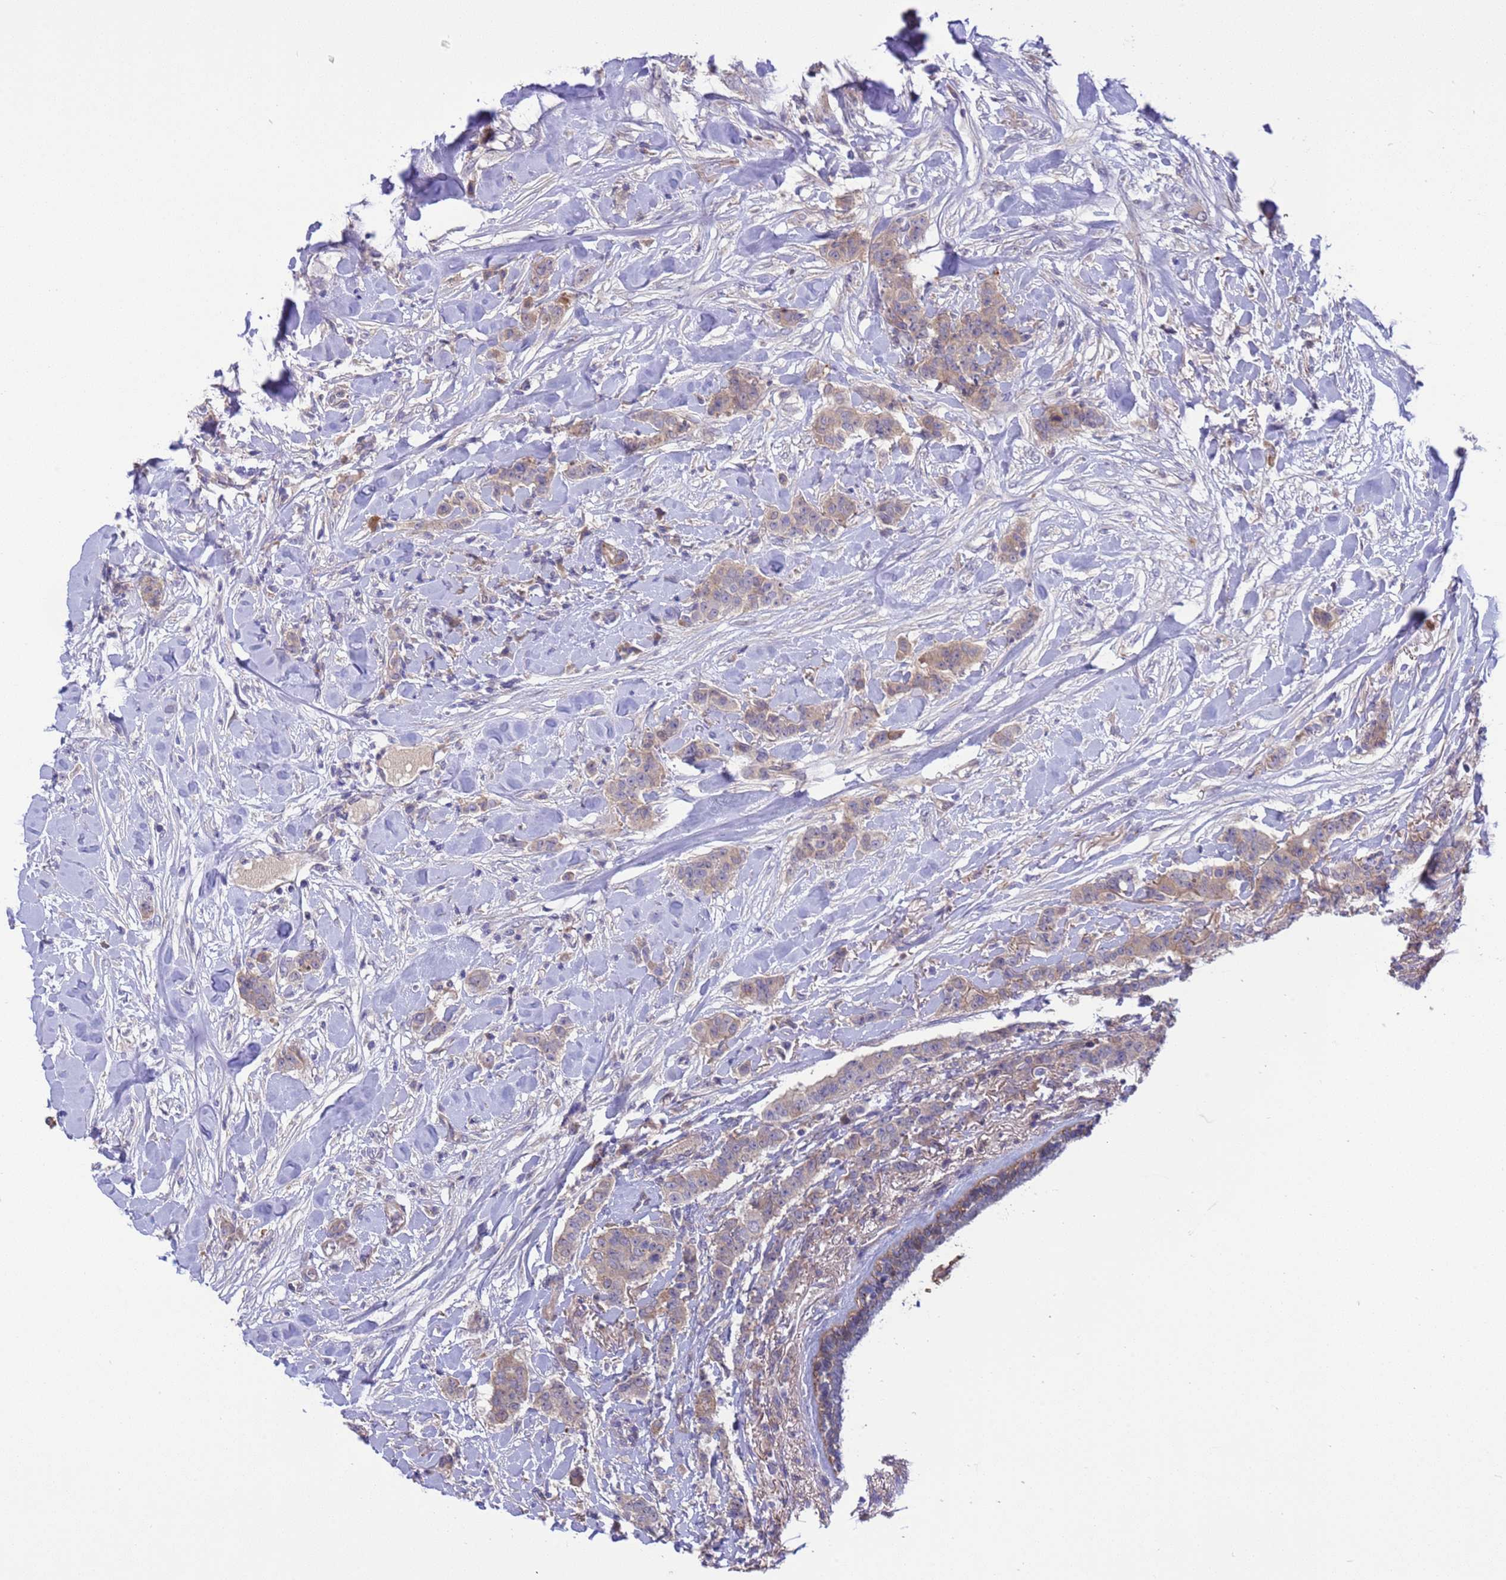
{"staining": {"intensity": "weak", "quantity": "<25%", "location": "cytoplasmic/membranous"}, "tissue": "breast cancer", "cell_type": "Tumor cells", "image_type": "cancer", "snomed": [{"axis": "morphology", "description": "Duct carcinoma"}, {"axis": "topography", "description": "Breast"}], "caption": "Histopathology image shows no significant protein positivity in tumor cells of infiltrating ductal carcinoma (breast).", "gene": "GJA10", "patient": {"sex": "female", "age": 40}}